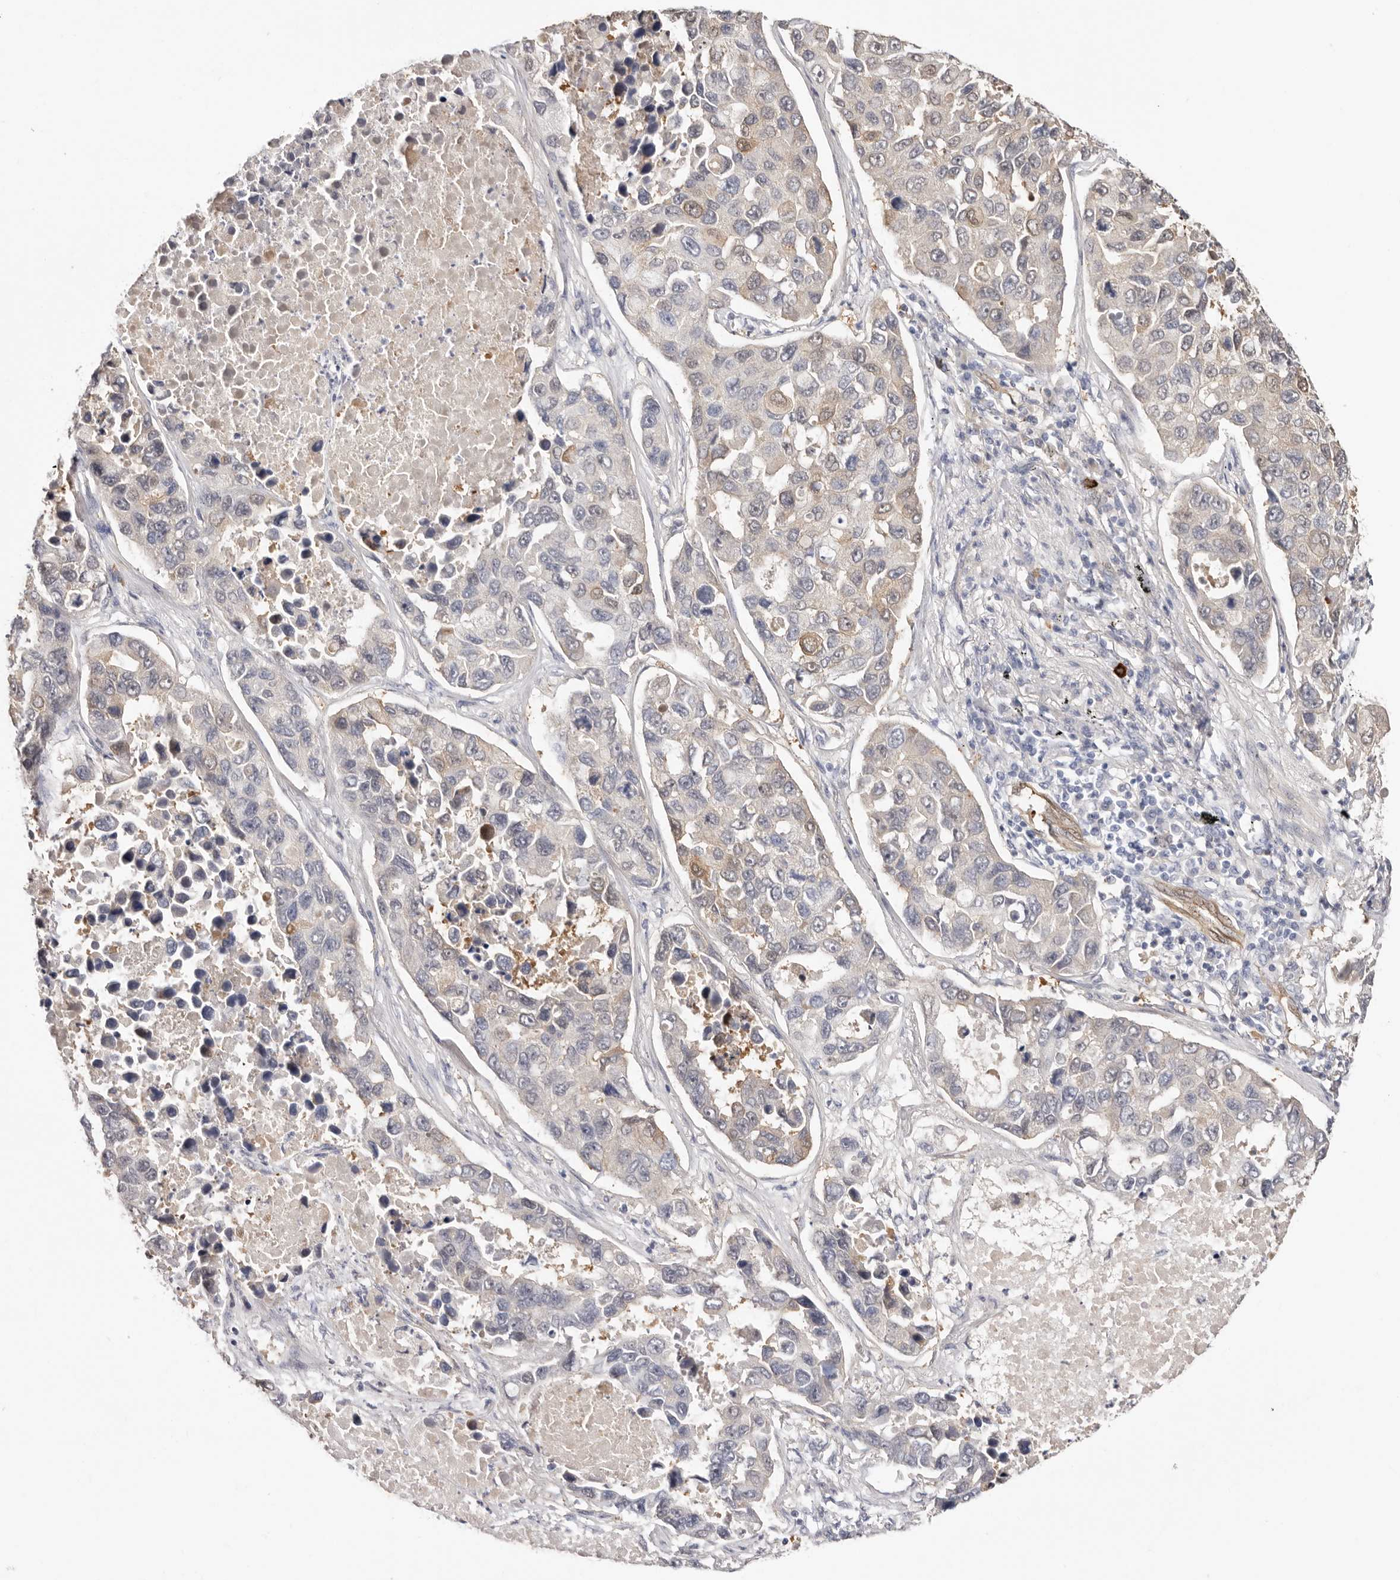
{"staining": {"intensity": "weak", "quantity": "<25%", "location": "cytoplasmic/membranous"}, "tissue": "lung cancer", "cell_type": "Tumor cells", "image_type": "cancer", "snomed": [{"axis": "morphology", "description": "Adenocarcinoma, NOS"}, {"axis": "topography", "description": "Lung"}], "caption": "A high-resolution micrograph shows IHC staining of lung cancer, which reveals no significant staining in tumor cells.", "gene": "PKDCC", "patient": {"sex": "male", "age": 64}}